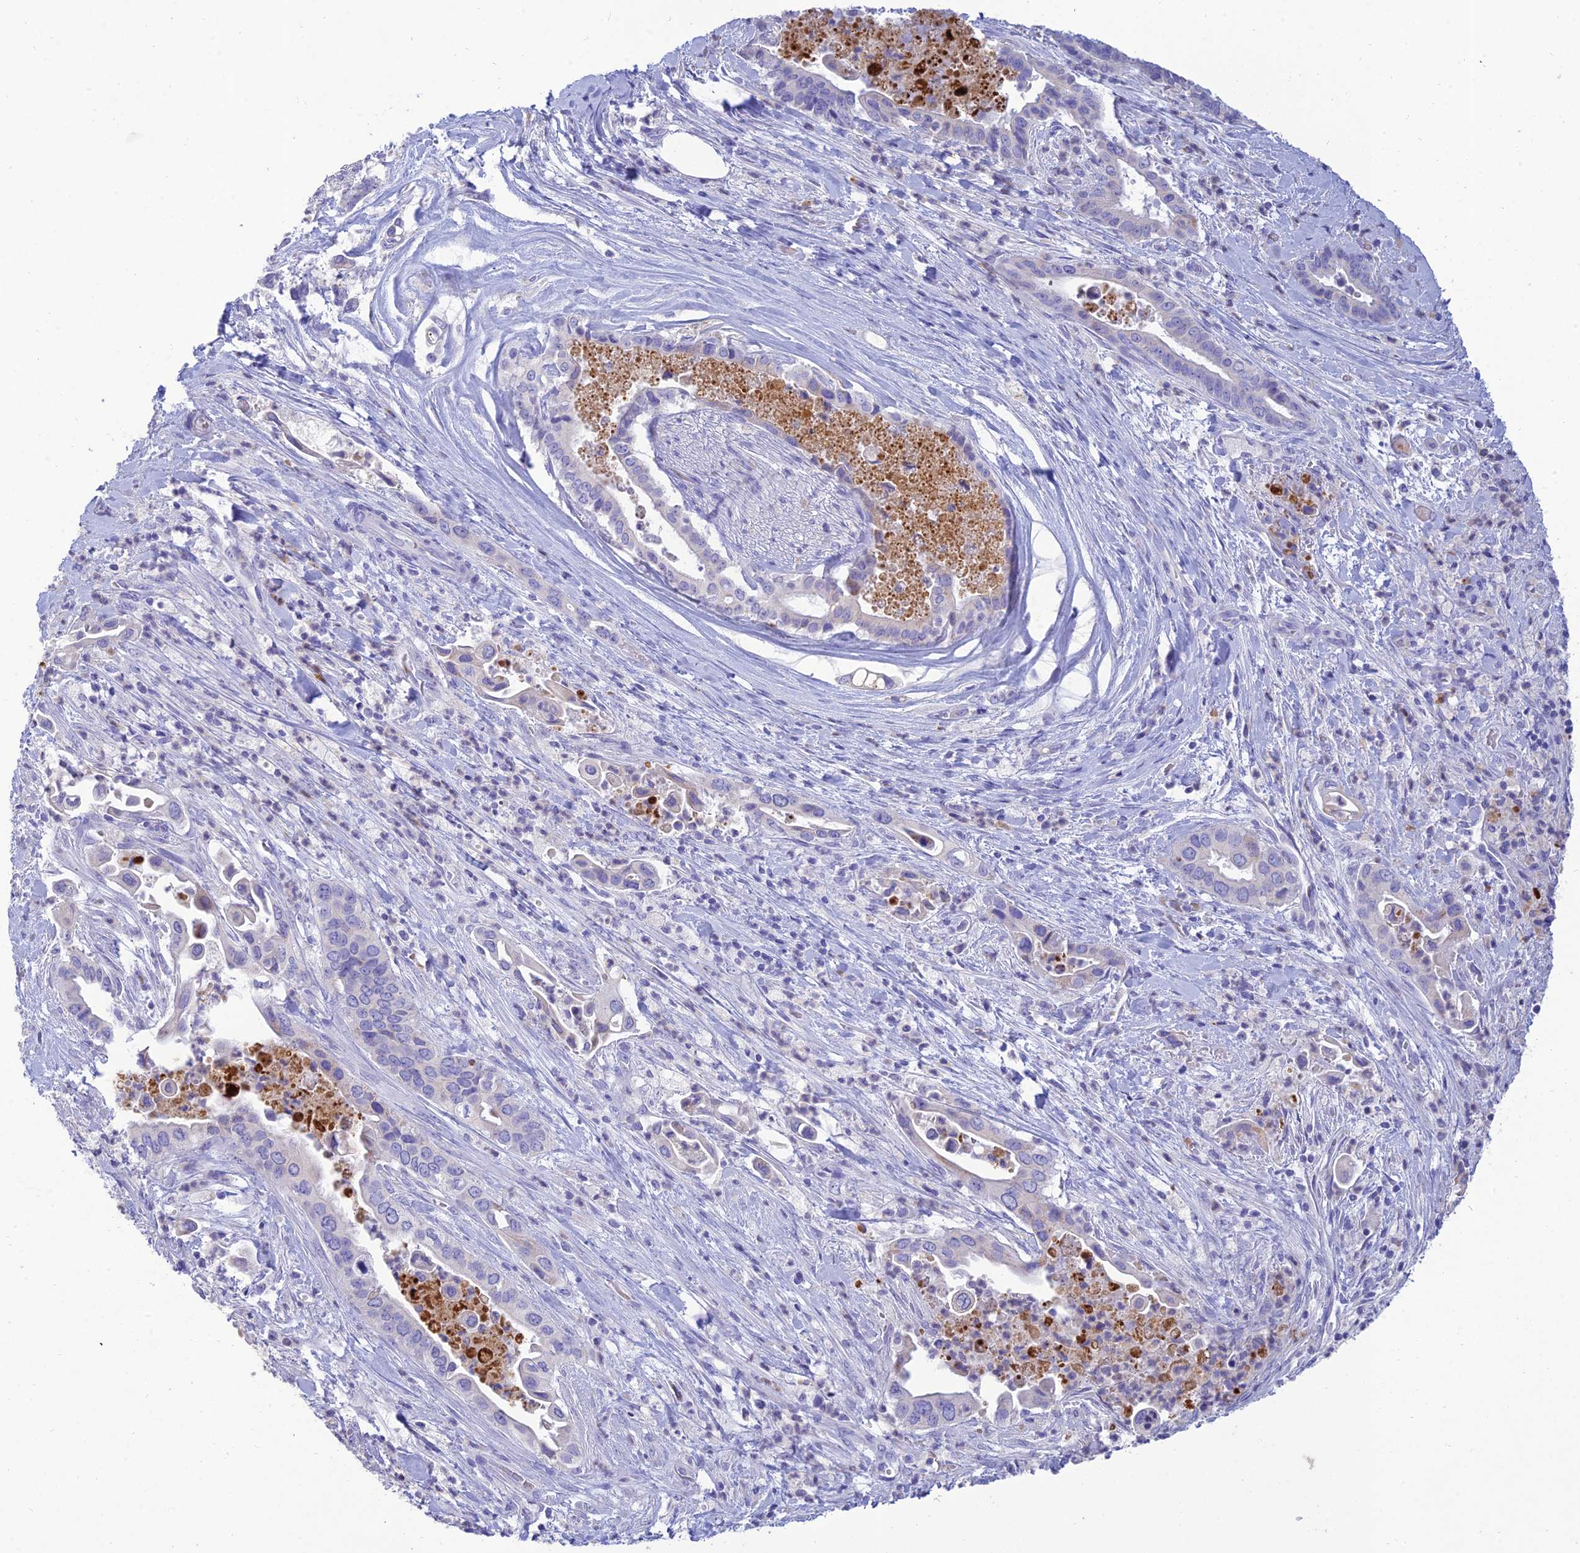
{"staining": {"intensity": "negative", "quantity": "none", "location": "none"}, "tissue": "pancreatic cancer", "cell_type": "Tumor cells", "image_type": "cancer", "snomed": [{"axis": "morphology", "description": "Adenocarcinoma, NOS"}, {"axis": "topography", "description": "Pancreas"}], "caption": "An image of human pancreatic cancer is negative for staining in tumor cells. Nuclei are stained in blue.", "gene": "MAL2", "patient": {"sex": "female", "age": 77}}